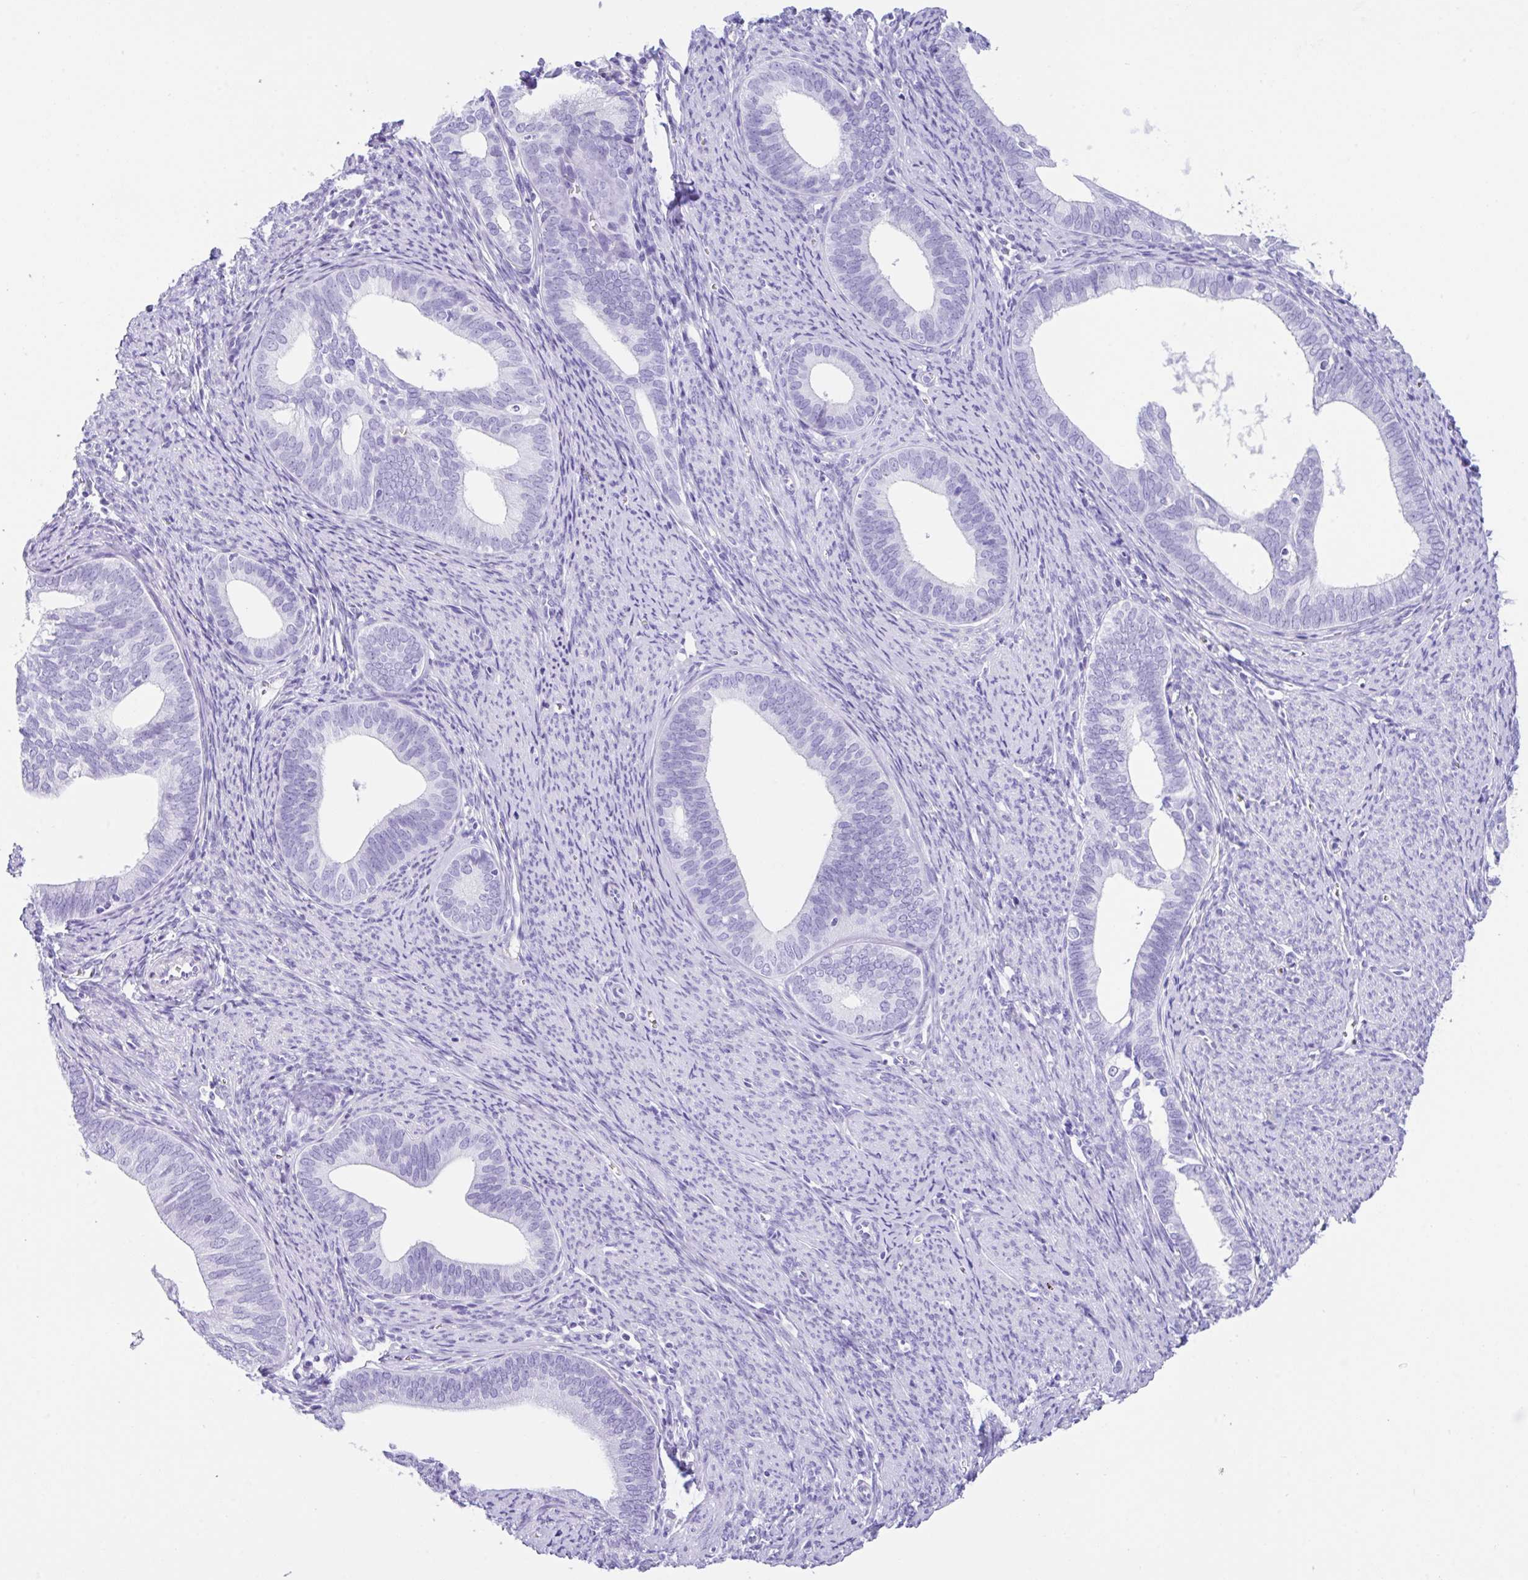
{"staining": {"intensity": "negative", "quantity": "none", "location": "none"}, "tissue": "endometrial cancer", "cell_type": "Tumor cells", "image_type": "cancer", "snomed": [{"axis": "morphology", "description": "Adenocarcinoma, NOS"}, {"axis": "topography", "description": "Endometrium"}], "caption": "Tumor cells are negative for protein expression in human adenocarcinoma (endometrial). (DAB immunohistochemistry (IHC), high magnification).", "gene": "CPA1", "patient": {"sex": "female", "age": 75}}